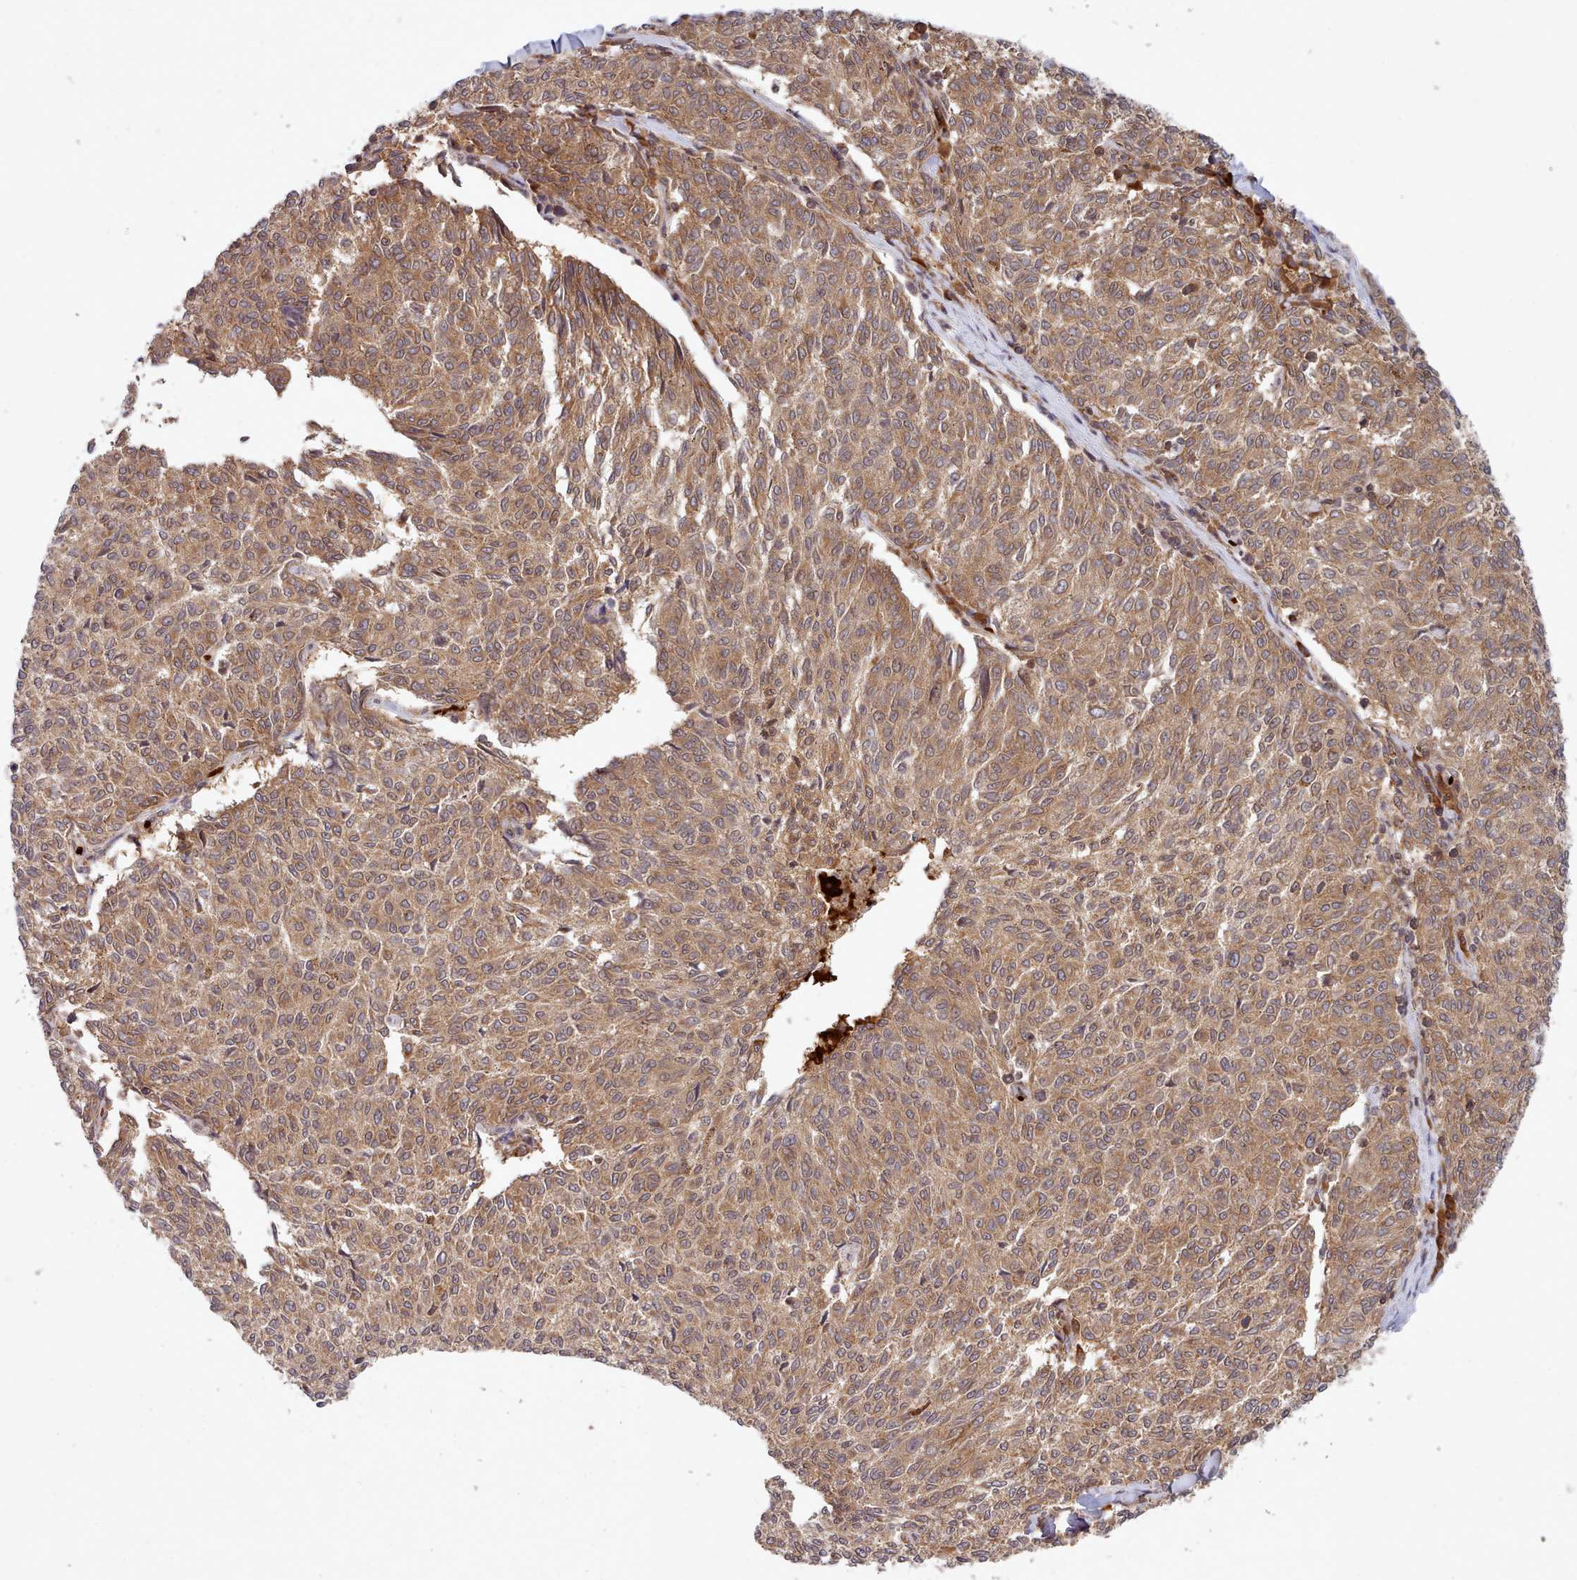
{"staining": {"intensity": "moderate", "quantity": ">75%", "location": "cytoplasmic/membranous"}, "tissue": "melanoma", "cell_type": "Tumor cells", "image_type": "cancer", "snomed": [{"axis": "morphology", "description": "Malignant melanoma, NOS"}, {"axis": "topography", "description": "Skin"}], "caption": "A histopathology image of melanoma stained for a protein shows moderate cytoplasmic/membranous brown staining in tumor cells.", "gene": "UBE2G1", "patient": {"sex": "female", "age": 72}}